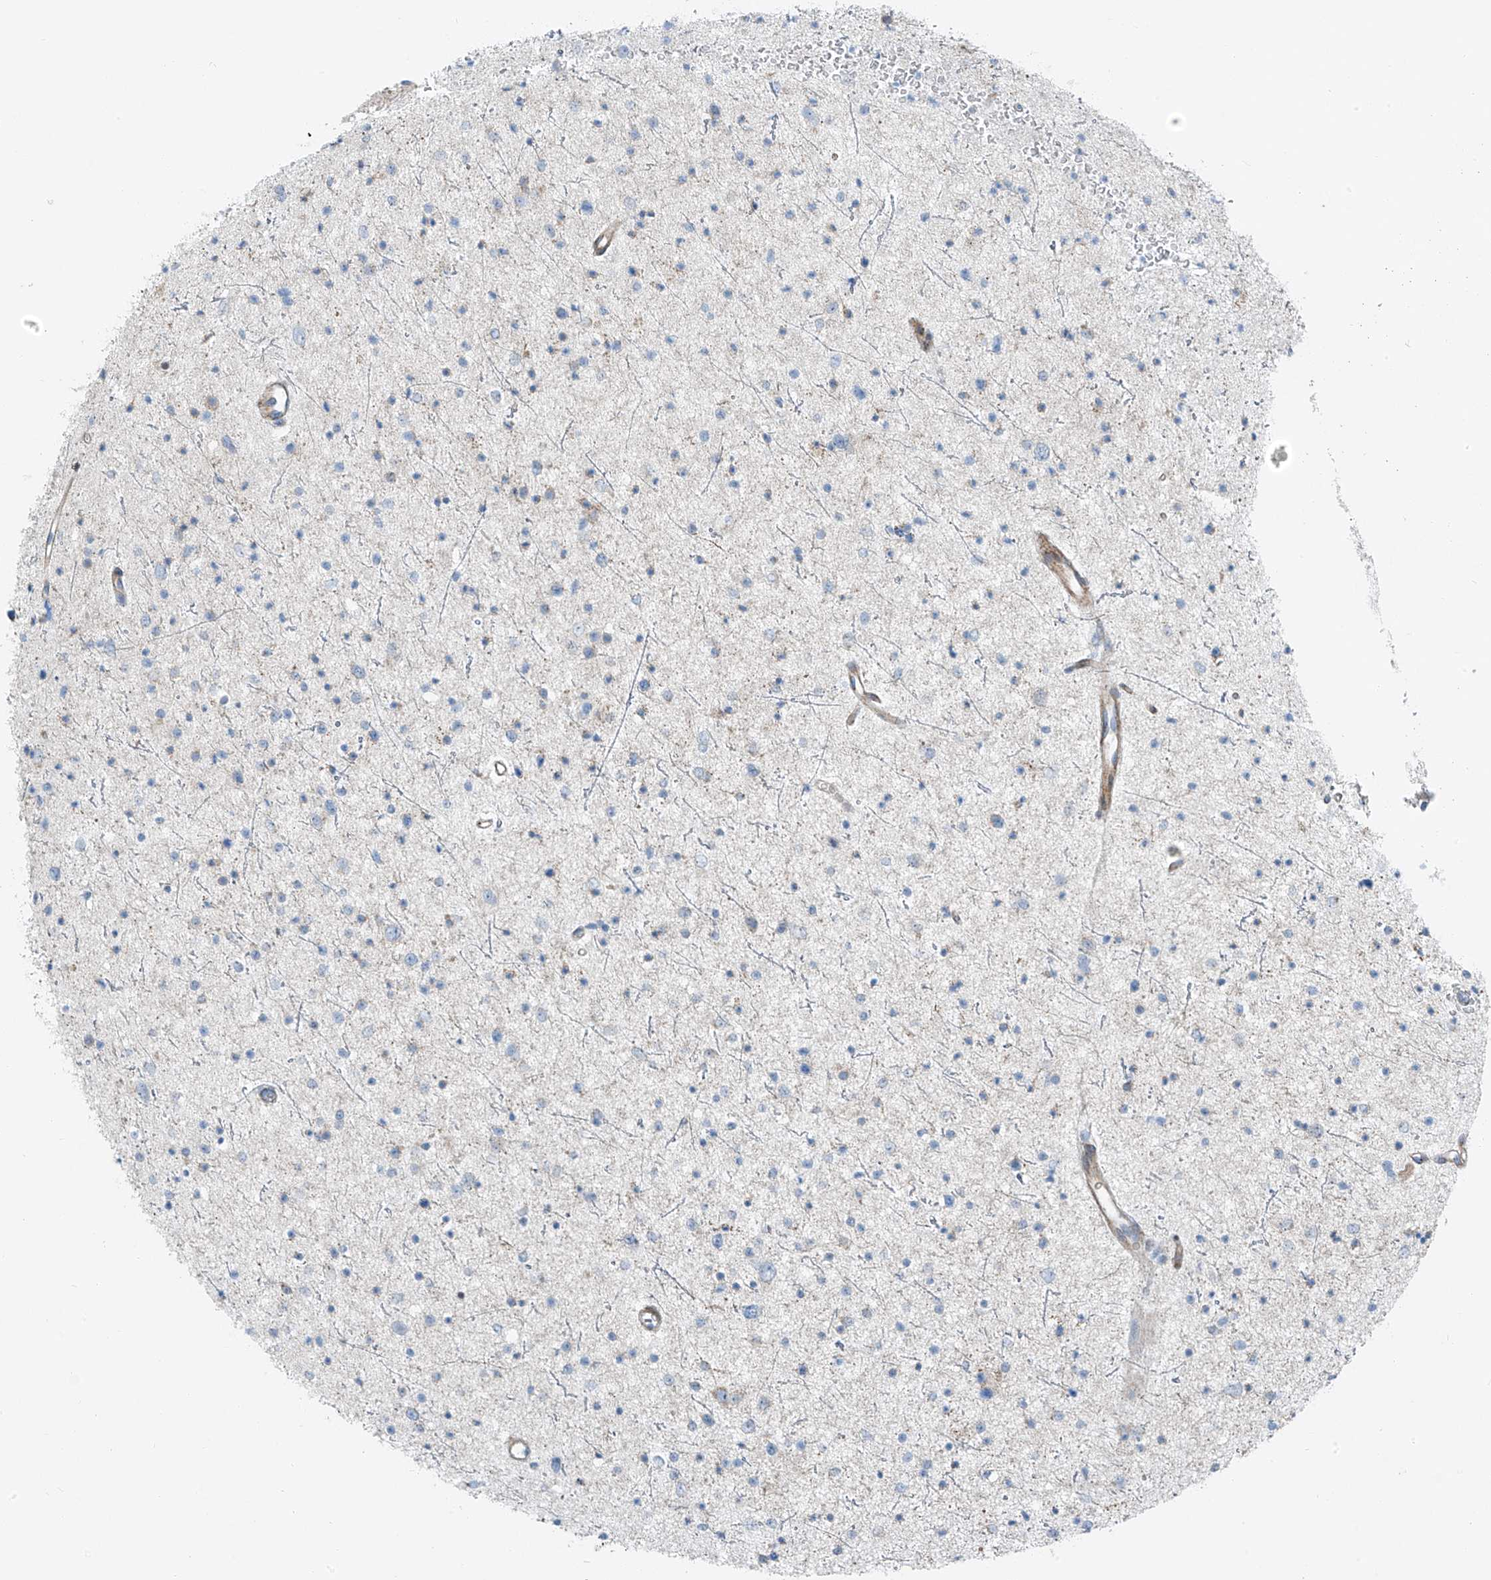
{"staining": {"intensity": "negative", "quantity": "none", "location": "none"}, "tissue": "glioma", "cell_type": "Tumor cells", "image_type": "cancer", "snomed": [{"axis": "morphology", "description": "Glioma, malignant, Low grade"}, {"axis": "topography", "description": "Brain"}], "caption": "This is a photomicrograph of immunohistochemistry (IHC) staining of malignant glioma (low-grade), which shows no positivity in tumor cells.", "gene": "HIC2", "patient": {"sex": "female", "age": 37}}